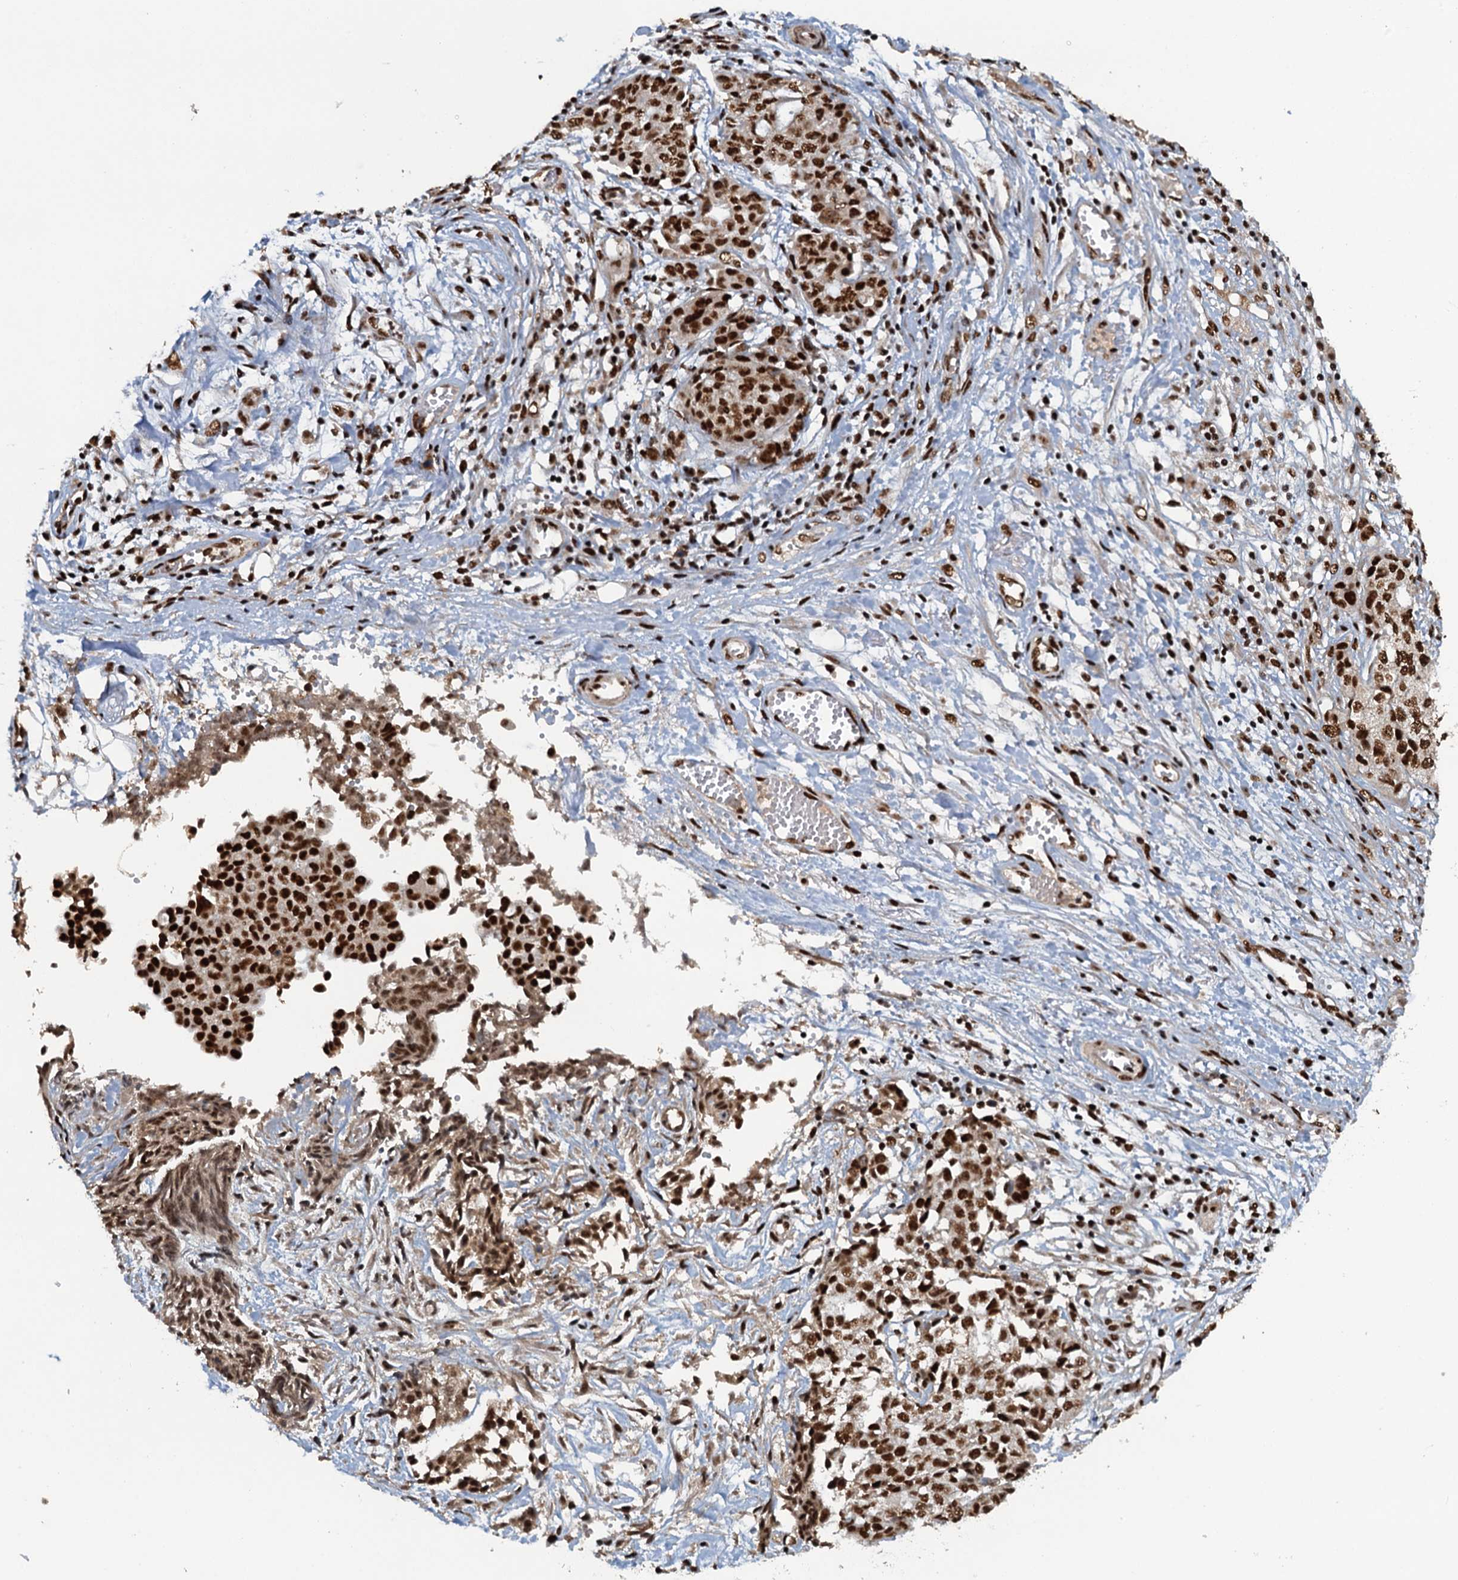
{"staining": {"intensity": "strong", "quantity": ">75%", "location": "nuclear"}, "tissue": "ovarian cancer", "cell_type": "Tumor cells", "image_type": "cancer", "snomed": [{"axis": "morphology", "description": "Cystadenocarcinoma, serous, NOS"}, {"axis": "topography", "description": "Soft tissue"}, {"axis": "topography", "description": "Ovary"}], "caption": "A photomicrograph showing strong nuclear expression in about >75% of tumor cells in ovarian serous cystadenocarcinoma, as visualized by brown immunohistochemical staining.", "gene": "ZC3H18", "patient": {"sex": "female", "age": 57}}